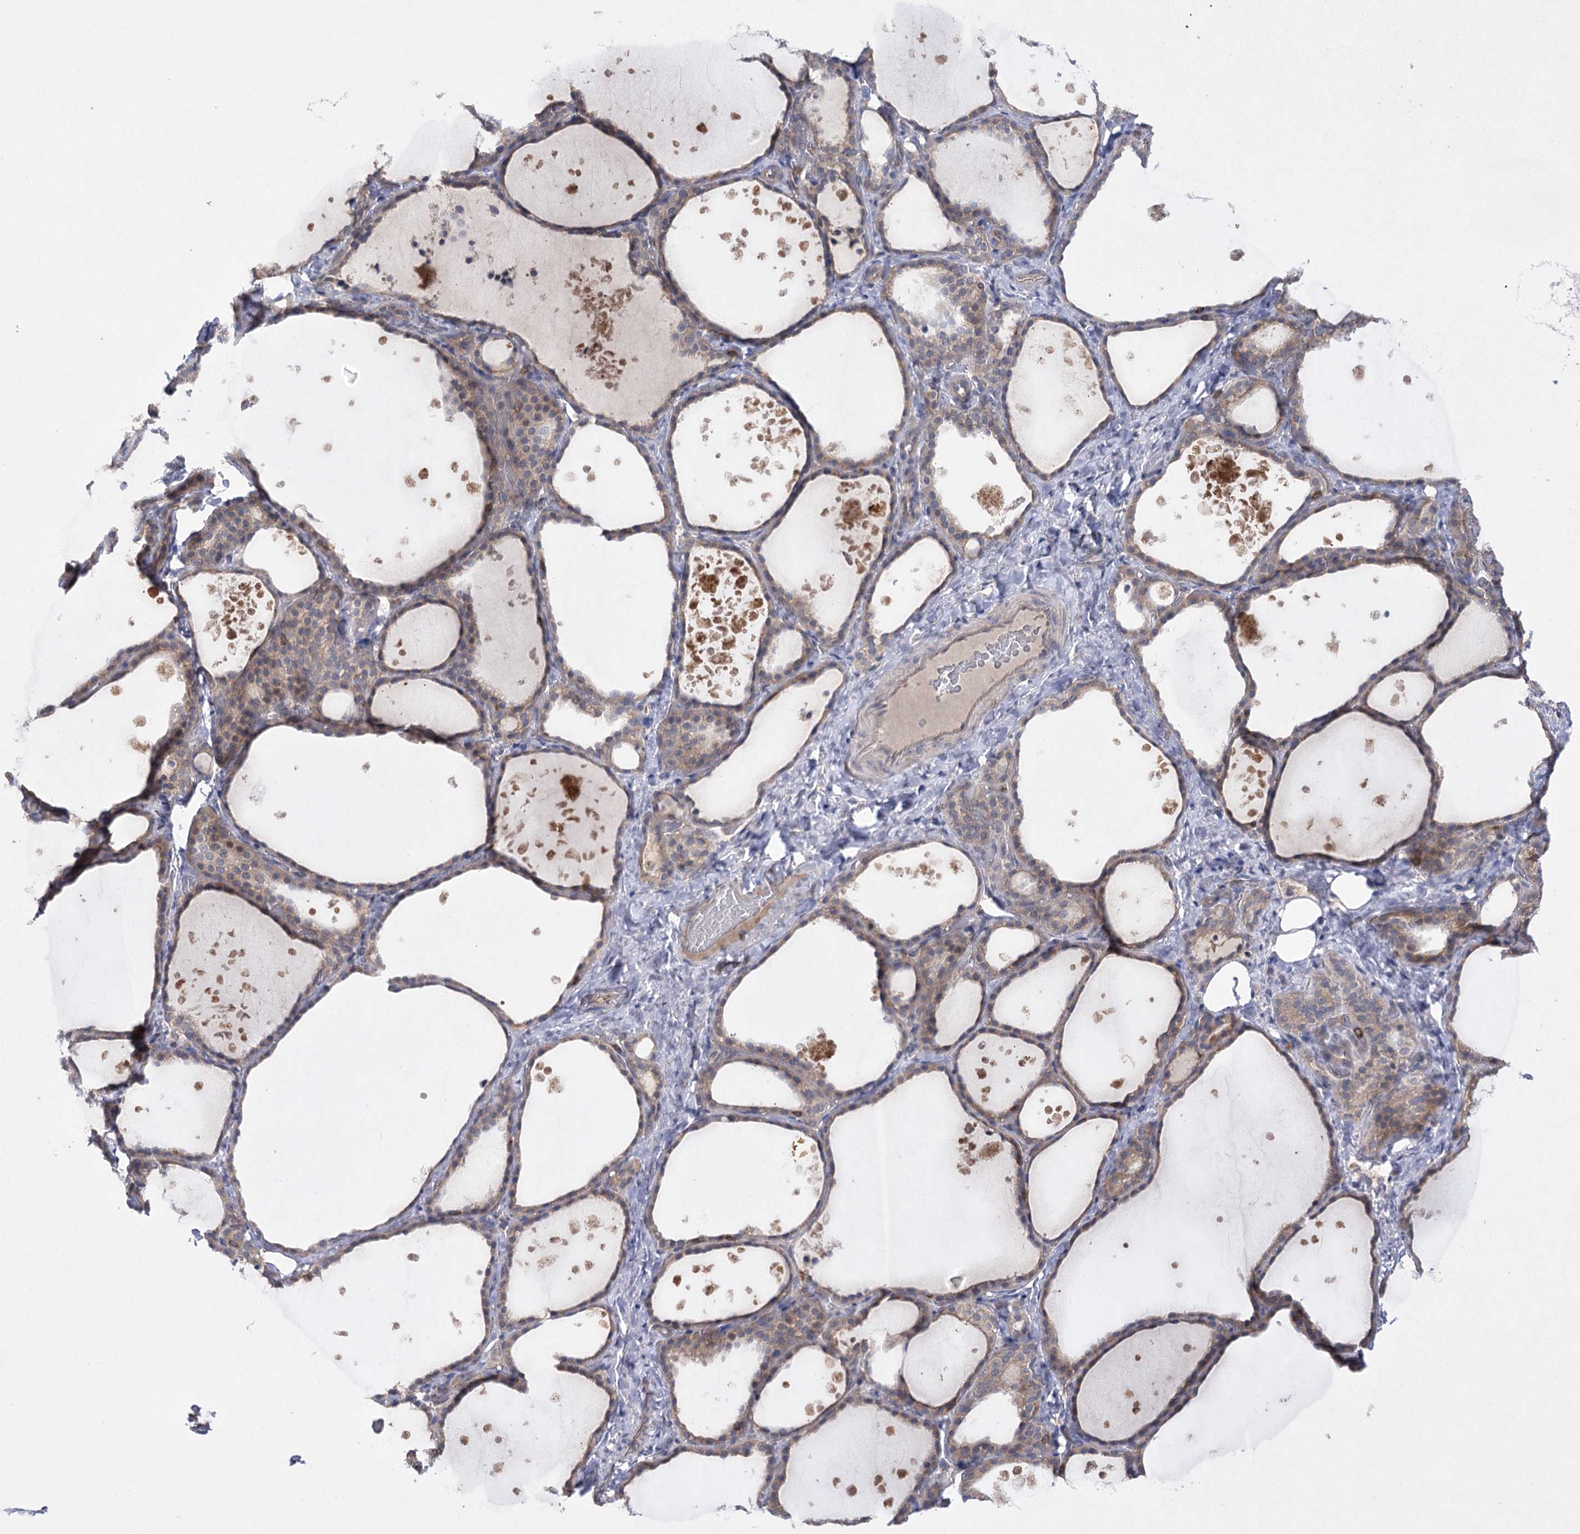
{"staining": {"intensity": "weak", "quantity": ">75%", "location": "cytoplasmic/membranous"}, "tissue": "thyroid gland", "cell_type": "Glandular cells", "image_type": "normal", "snomed": [{"axis": "morphology", "description": "Normal tissue, NOS"}, {"axis": "topography", "description": "Thyroid gland"}], "caption": "This histopathology image exhibits immunohistochemistry staining of benign human thyroid gland, with low weak cytoplasmic/membranous expression in about >75% of glandular cells.", "gene": "BCR", "patient": {"sex": "female", "age": 44}}